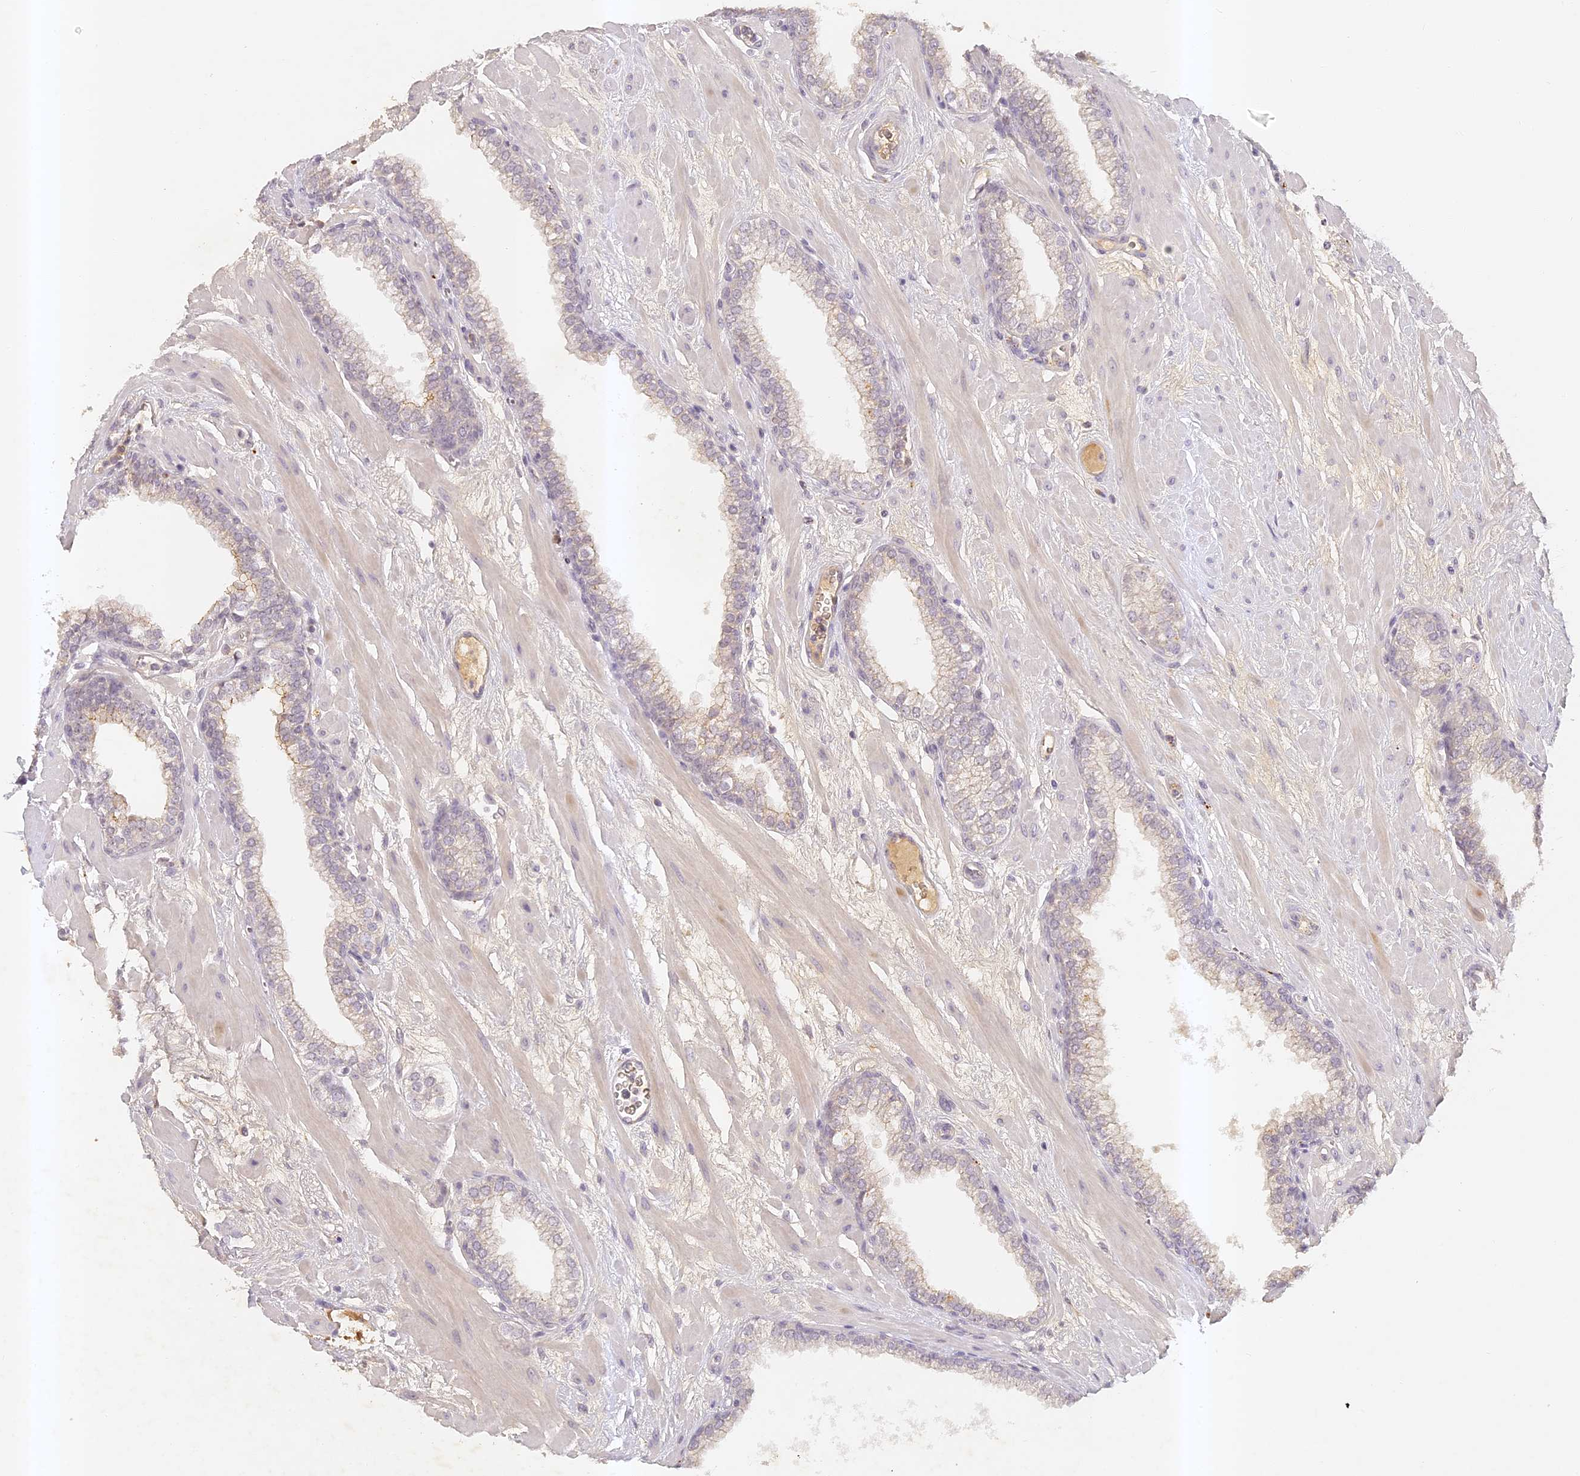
{"staining": {"intensity": "weak", "quantity": "<25%", "location": "cytoplasmic/membranous"}, "tissue": "prostate", "cell_type": "Glandular cells", "image_type": "normal", "snomed": [{"axis": "morphology", "description": "Normal tissue, NOS"}, {"axis": "morphology", "description": "Urothelial carcinoma, Low grade"}, {"axis": "topography", "description": "Urinary bladder"}, {"axis": "topography", "description": "Prostate"}], "caption": "Immunohistochemistry of benign human prostate displays no expression in glandular cells. Brightfield microscopy of immunohistochemistry (IHC) stained with DAB (3,3'-diaminobenzidine) (brown) and hematoxylin (blue), captured at high magnification.", "gene": "ELL3", "patient": {"sex": "male", "age": 60}}